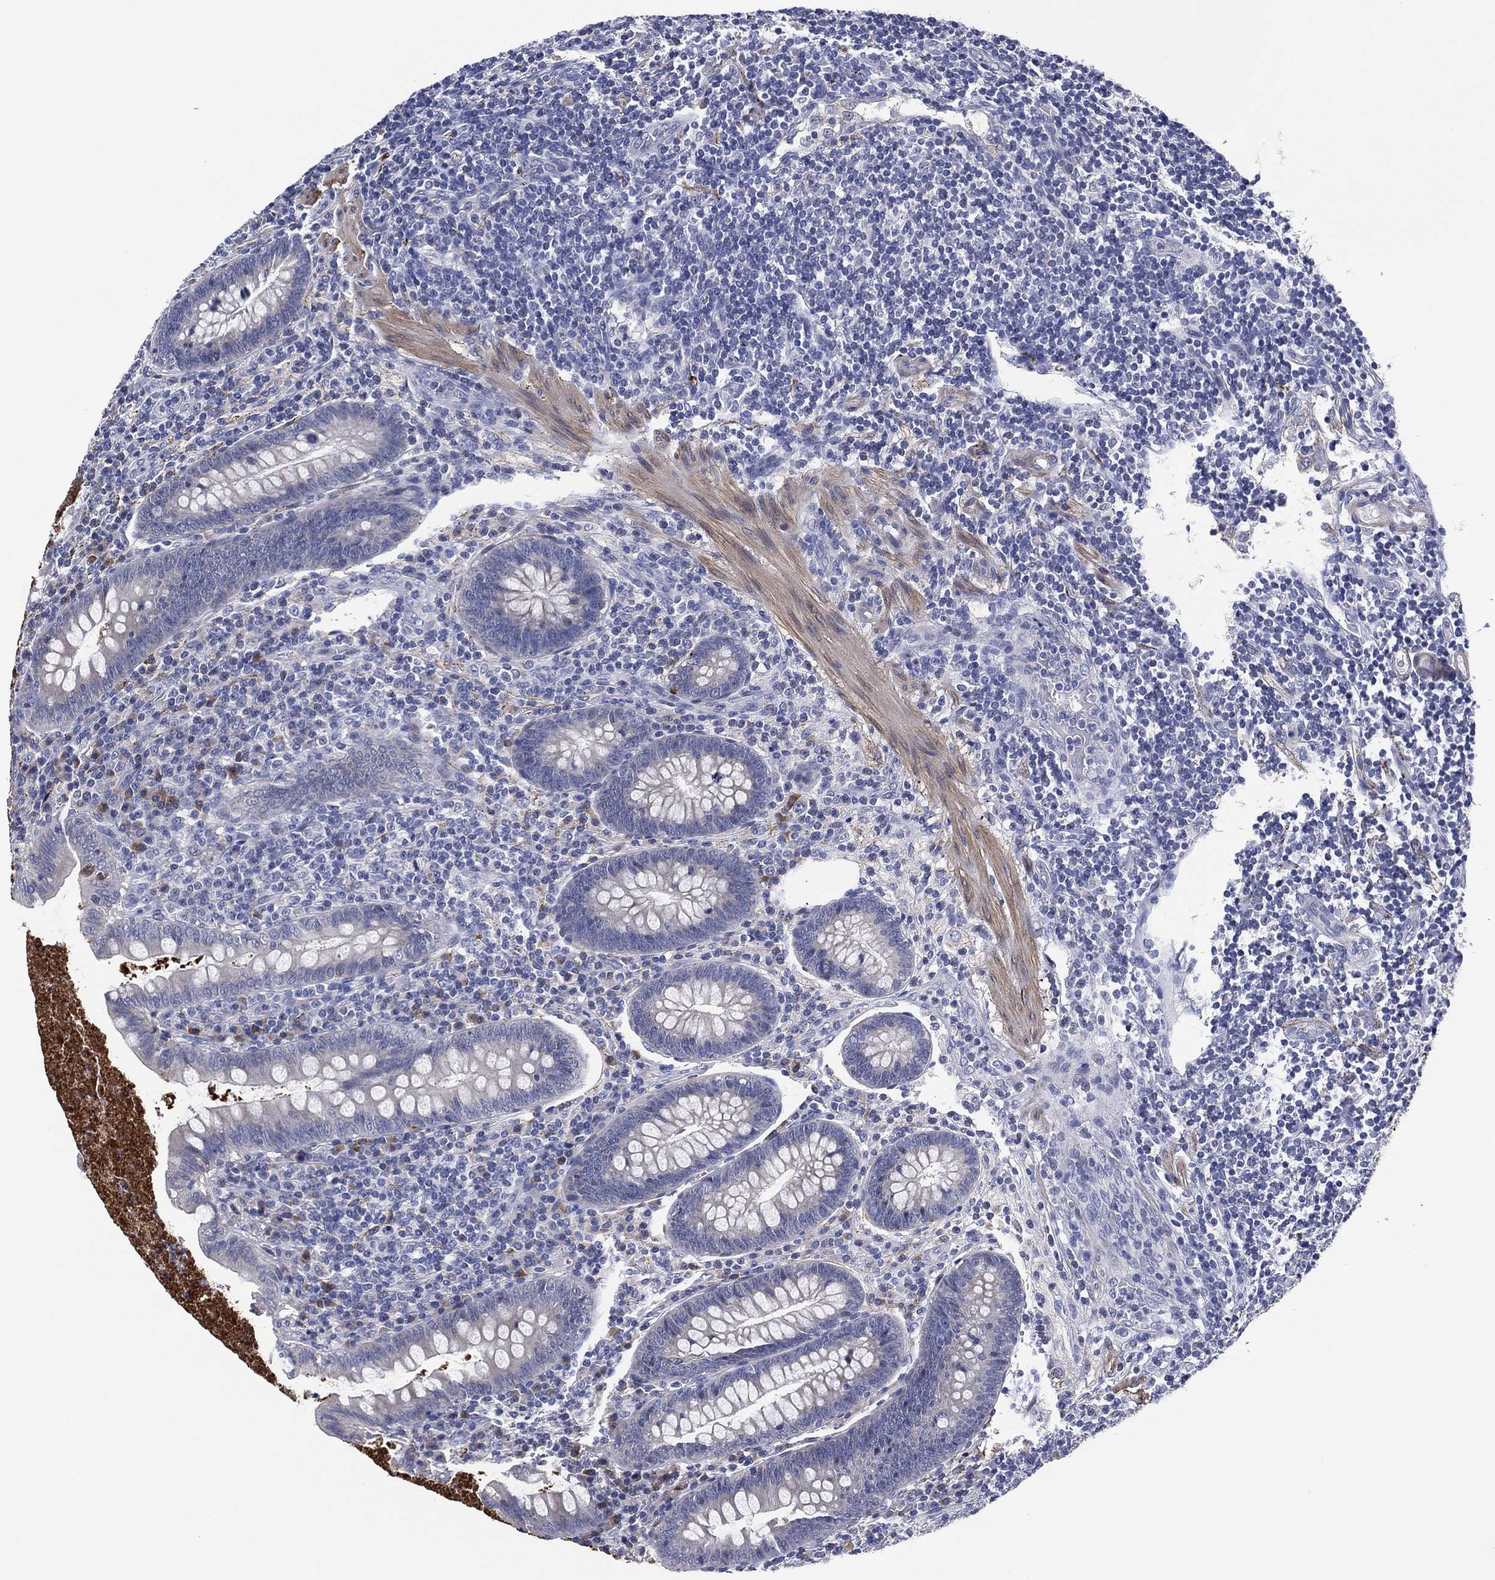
{"staining": {"intensity": "negative", "quantity": "none", "location": "none"}, "tissue": "appendix", "cell_type": "Glandular cells", "image_type": "normal", "snomed": [{"axis": "morphology", "description": "Normal tissue, NOS"}, {"axis": "topography", "description": "Appendix"}], "caption": "Protein analysis of unremarkable appendix displays no significant staining in glandular cells.", "gene": "CLIP3", "patient": {"sex": "male", "age": 47}}